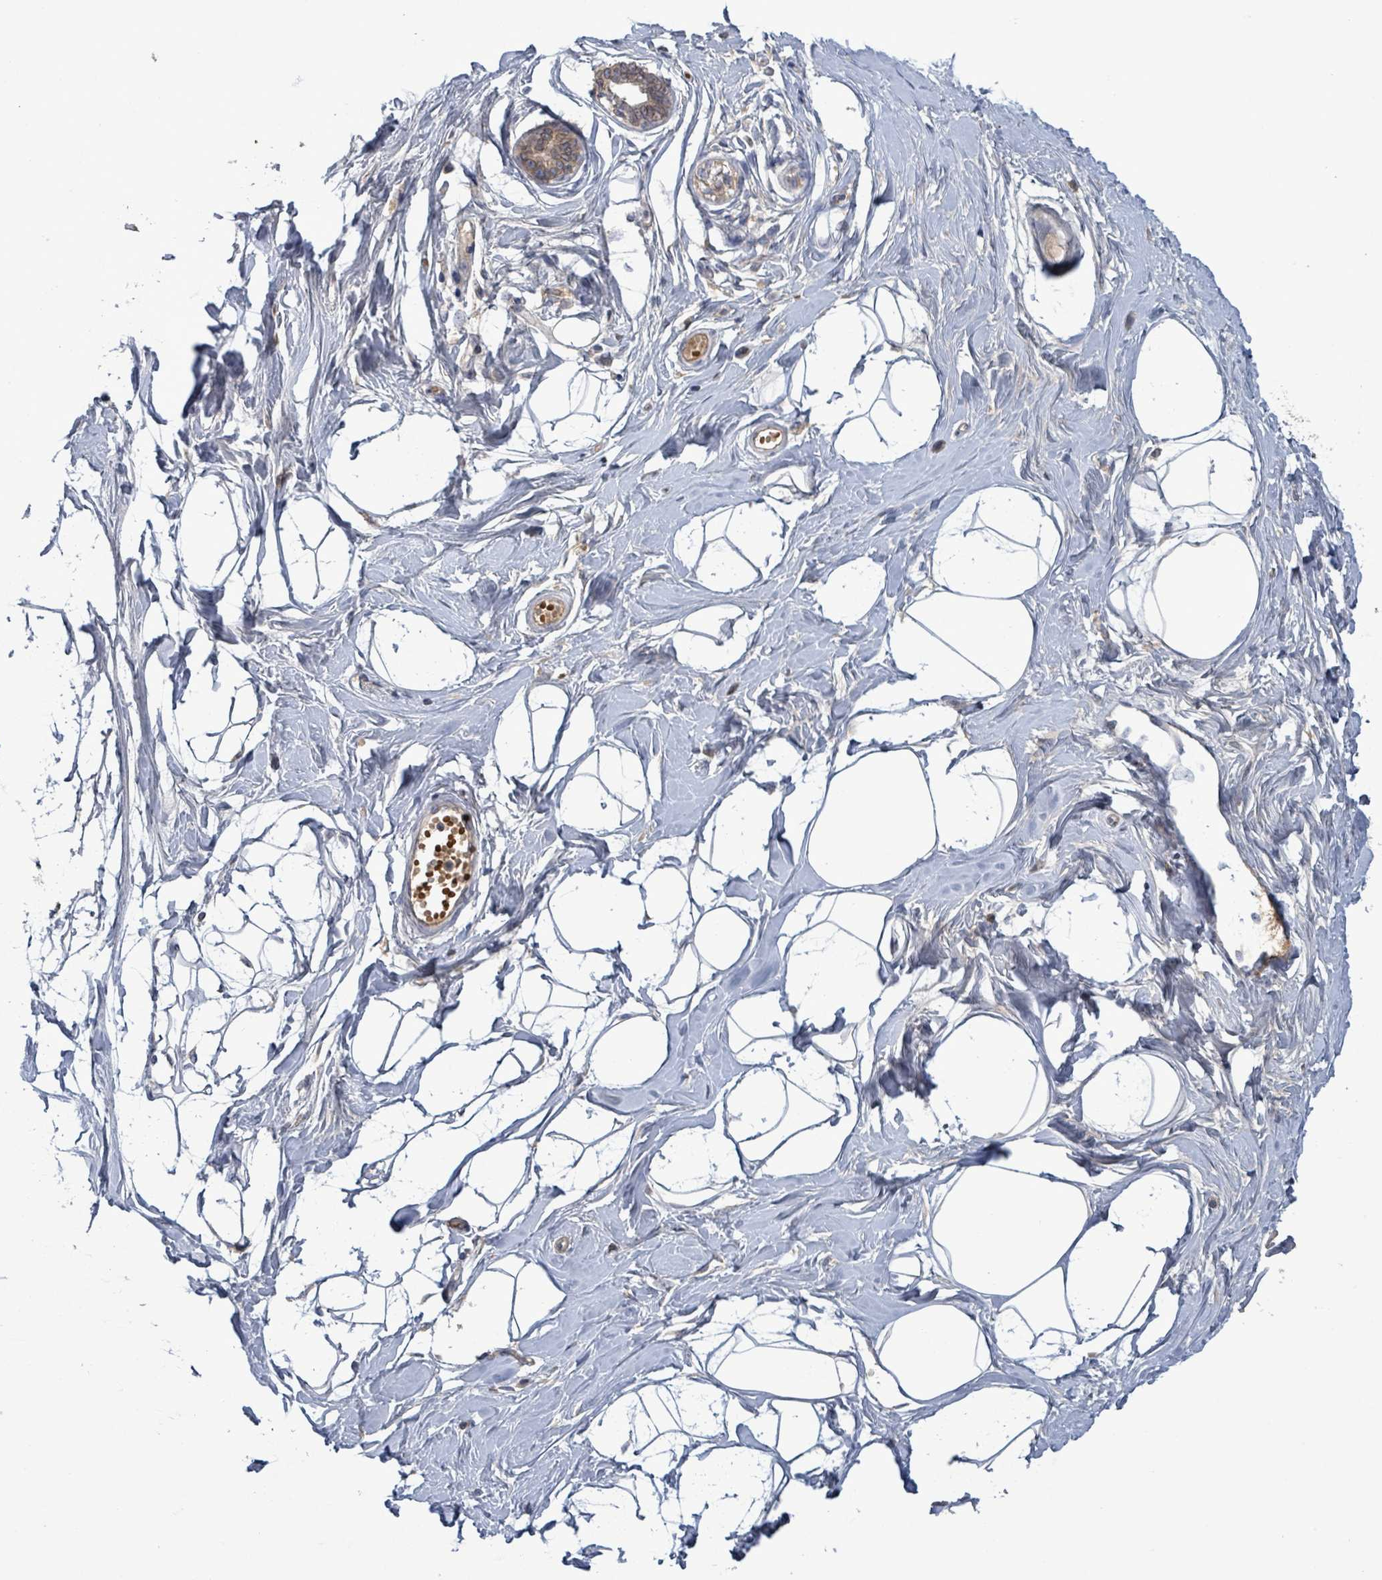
{"staining": {"intensity": "negative", "quantity": "none", "location": "none"}, "tissue": "breast", "cell_type": "Adipocytes", "image_type": "normal", "snomed": [{"axis": "morphology", "description": "Normal tissue, NOS"}, {"axis": "topography", "description": "Breast"}], "caption": "Photomicrograph shows no significant protein expression in adipocytes of normal breast.", "gene": "GRM8", "patient": {"sex": "female", "age": 45}}